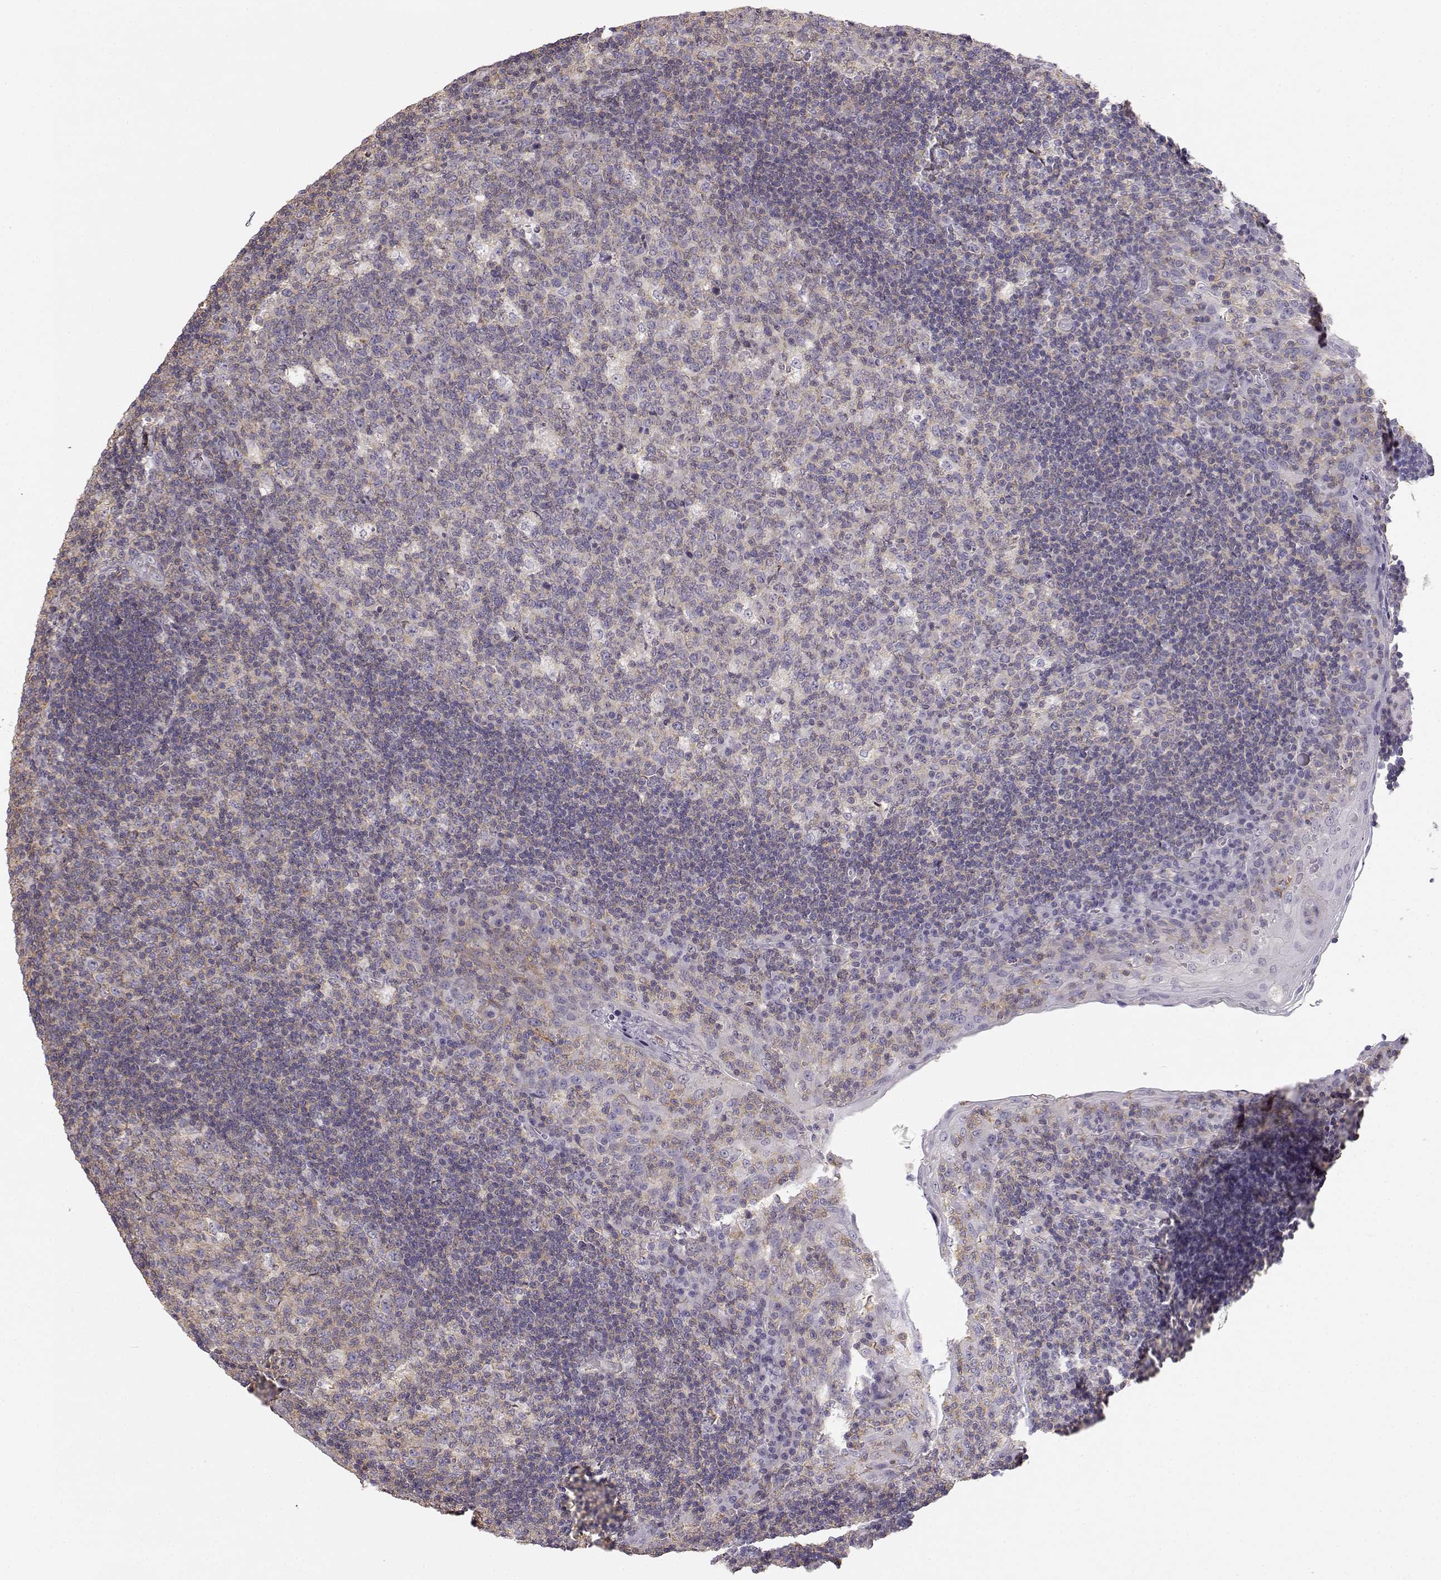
{"staining": {"intensity": "weak", "quantity": "<25%", "location": "cytoplasmic/membranous"}, "tissue": "tonsil", "cell_type": "Germinal center cells", "image_type": "normal", "snomed": [{"axis": "morphology", "description": "Normal tissue, NOS"}, {"axis": "topography", "description": "Tonsil"}], "caption": "Immunohistochemical staining of normal human tonsil shows no significant expression in germinal center cells.", "gene": "DAPL1", "patient": {"sex": "male", "age": 17}}